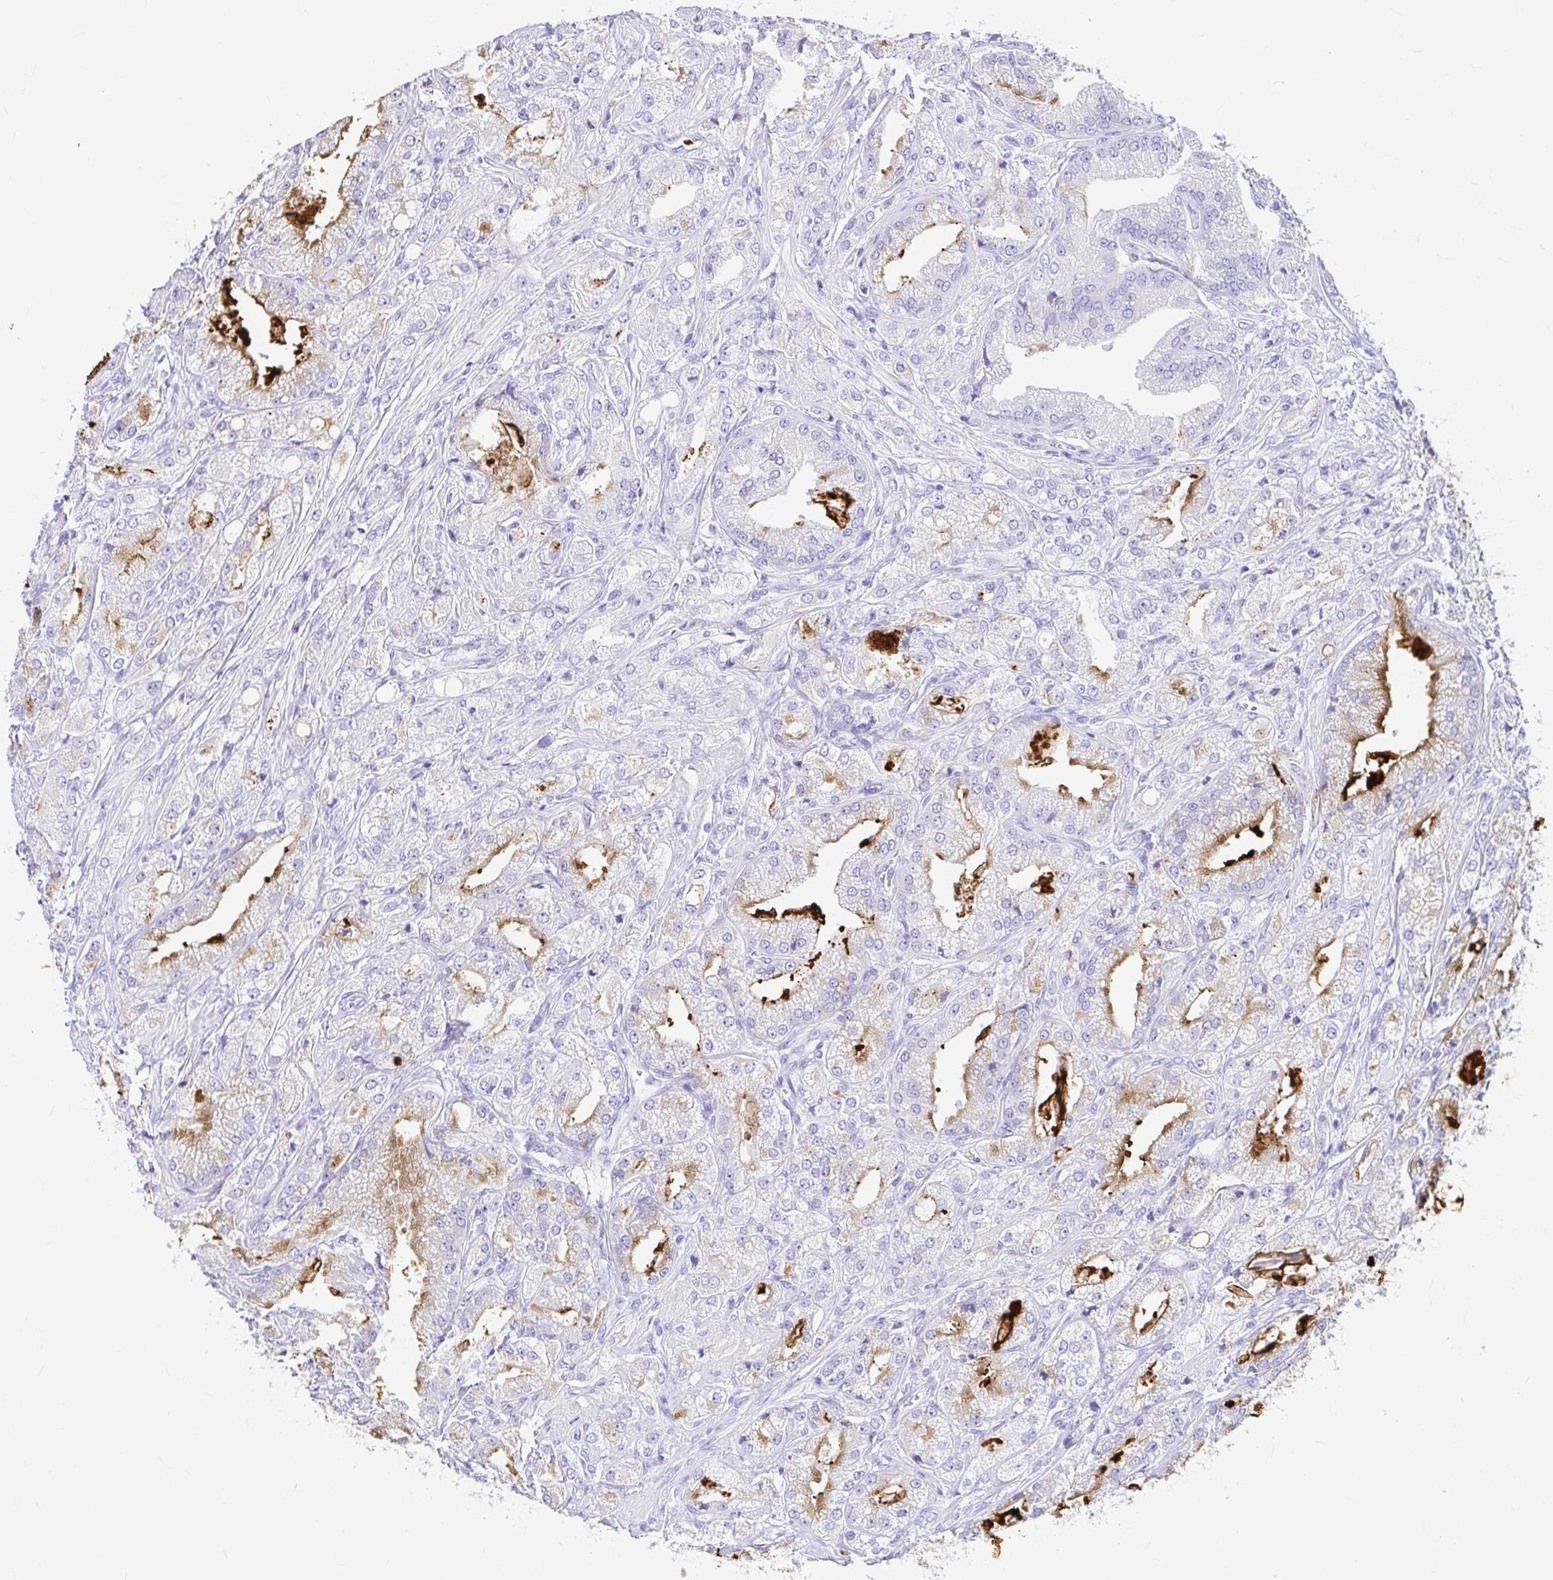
{"staining": {"intensity": "weak", "quantity": "25%-75%", "location": "cytoplasmic/membranous"}, "tissue": "prostate cancer", "cell_type": "Tumor cells", "image_type": "cancer", "snomed": [{"axis": "morphology", "description": "Adenocarcinoma, High grade"}, {"axis": "topography", "description": "Prostate"}], "caption": "DAB immunohistochemical staining of prostate cancer demonstrates weak cytoplasmic/membranous protein positivity in approximately 25%-75% of tumor cells.", "gene": "CLEC1B", "patient": {"sex": "male", "age": 61}}